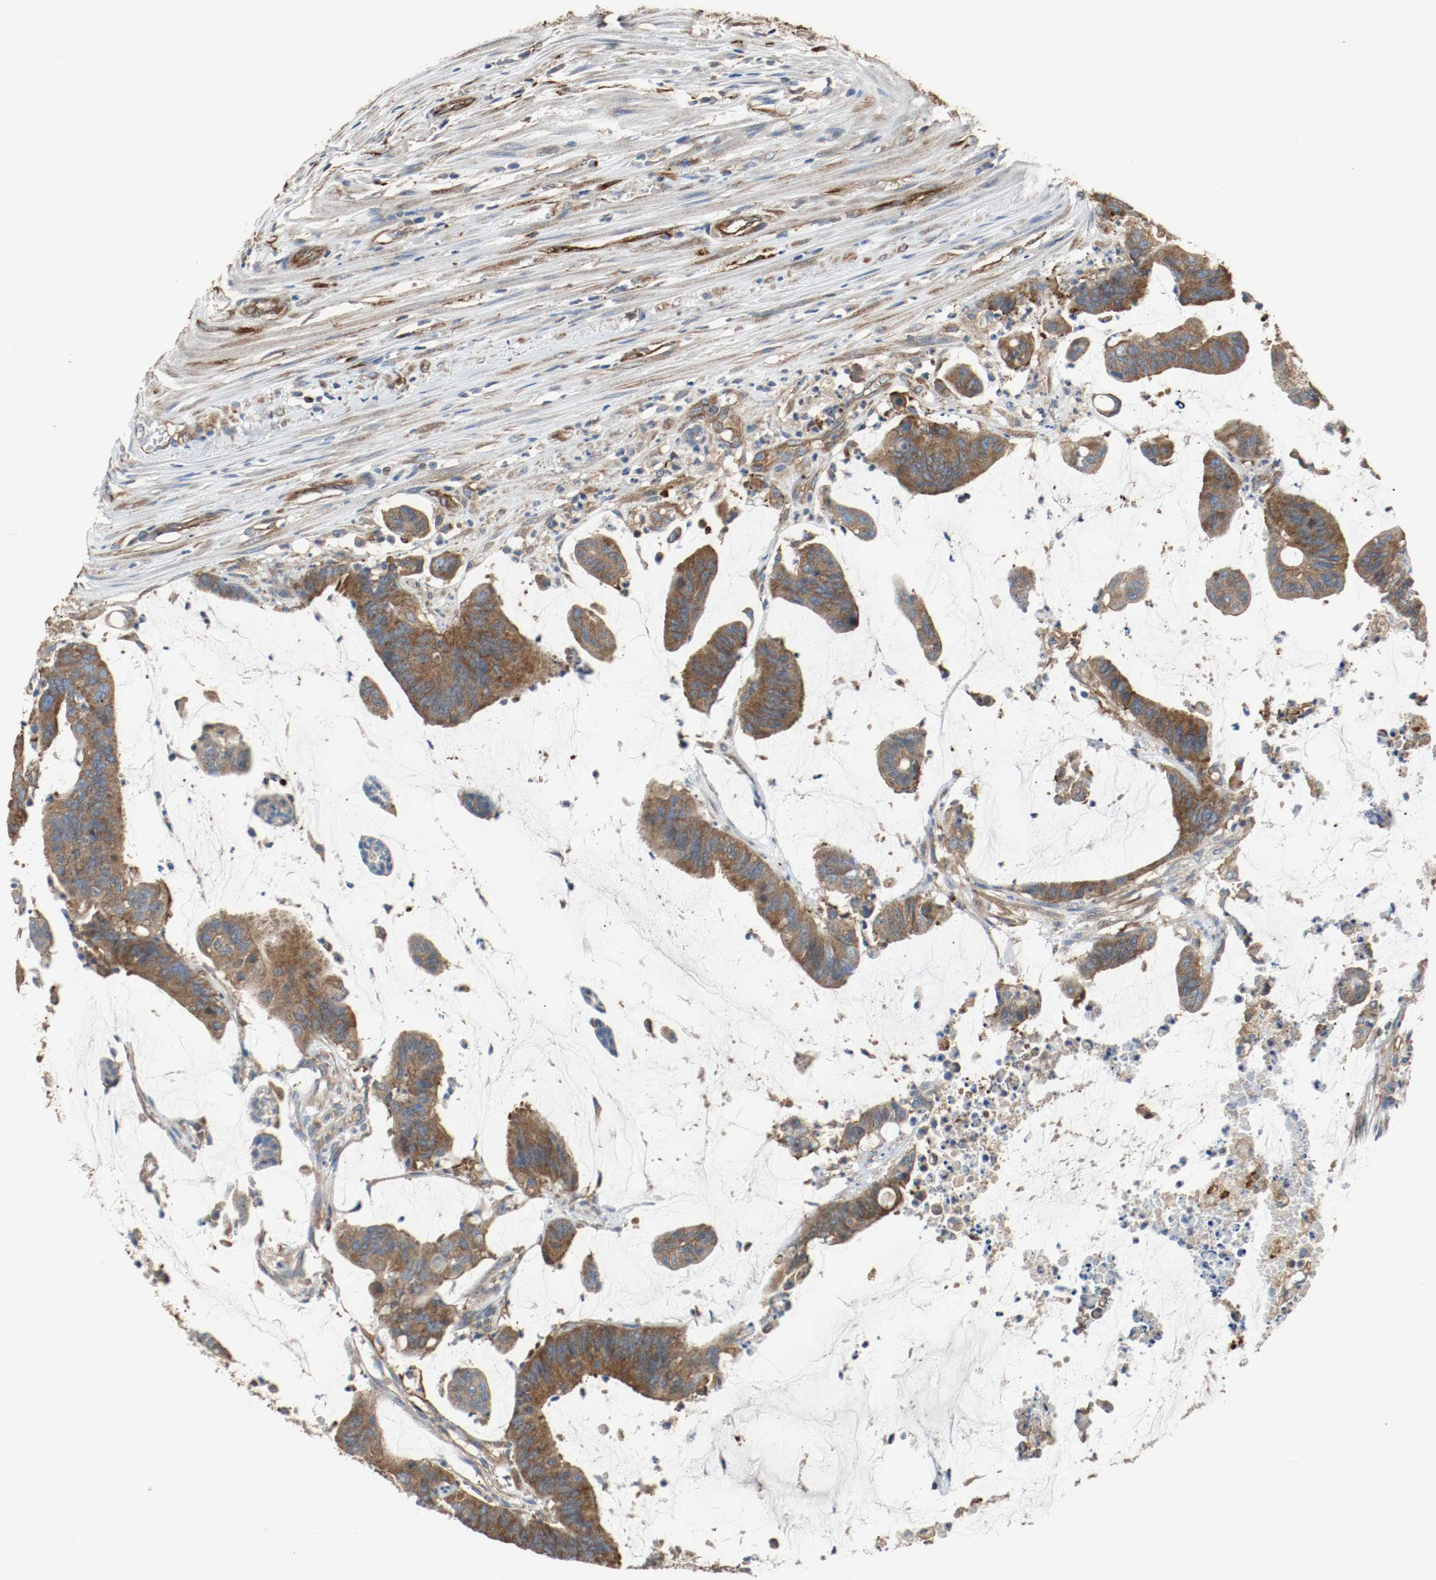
{"staining": {"intensity": "moderate", "quantity": ">75%", "location": "cytoplasmic/membranous"}, "tissue": "colorectal cancer", "cell_type": "Tumor cells", "image_type": "cancer", "snomed": [{"axis": "morphology", "description": "Adenocarcinoma, NOS"}, {"axis": "topography", "description": "Rectum"}], "caption": "Colorectal cancer stained with a brown dye reveals moderate cytoplasmic/membranous positive positivity in about >75% of tumor cells.", "gene": "TUBA3D", "patient": {"sex": "female", "age": 66}}